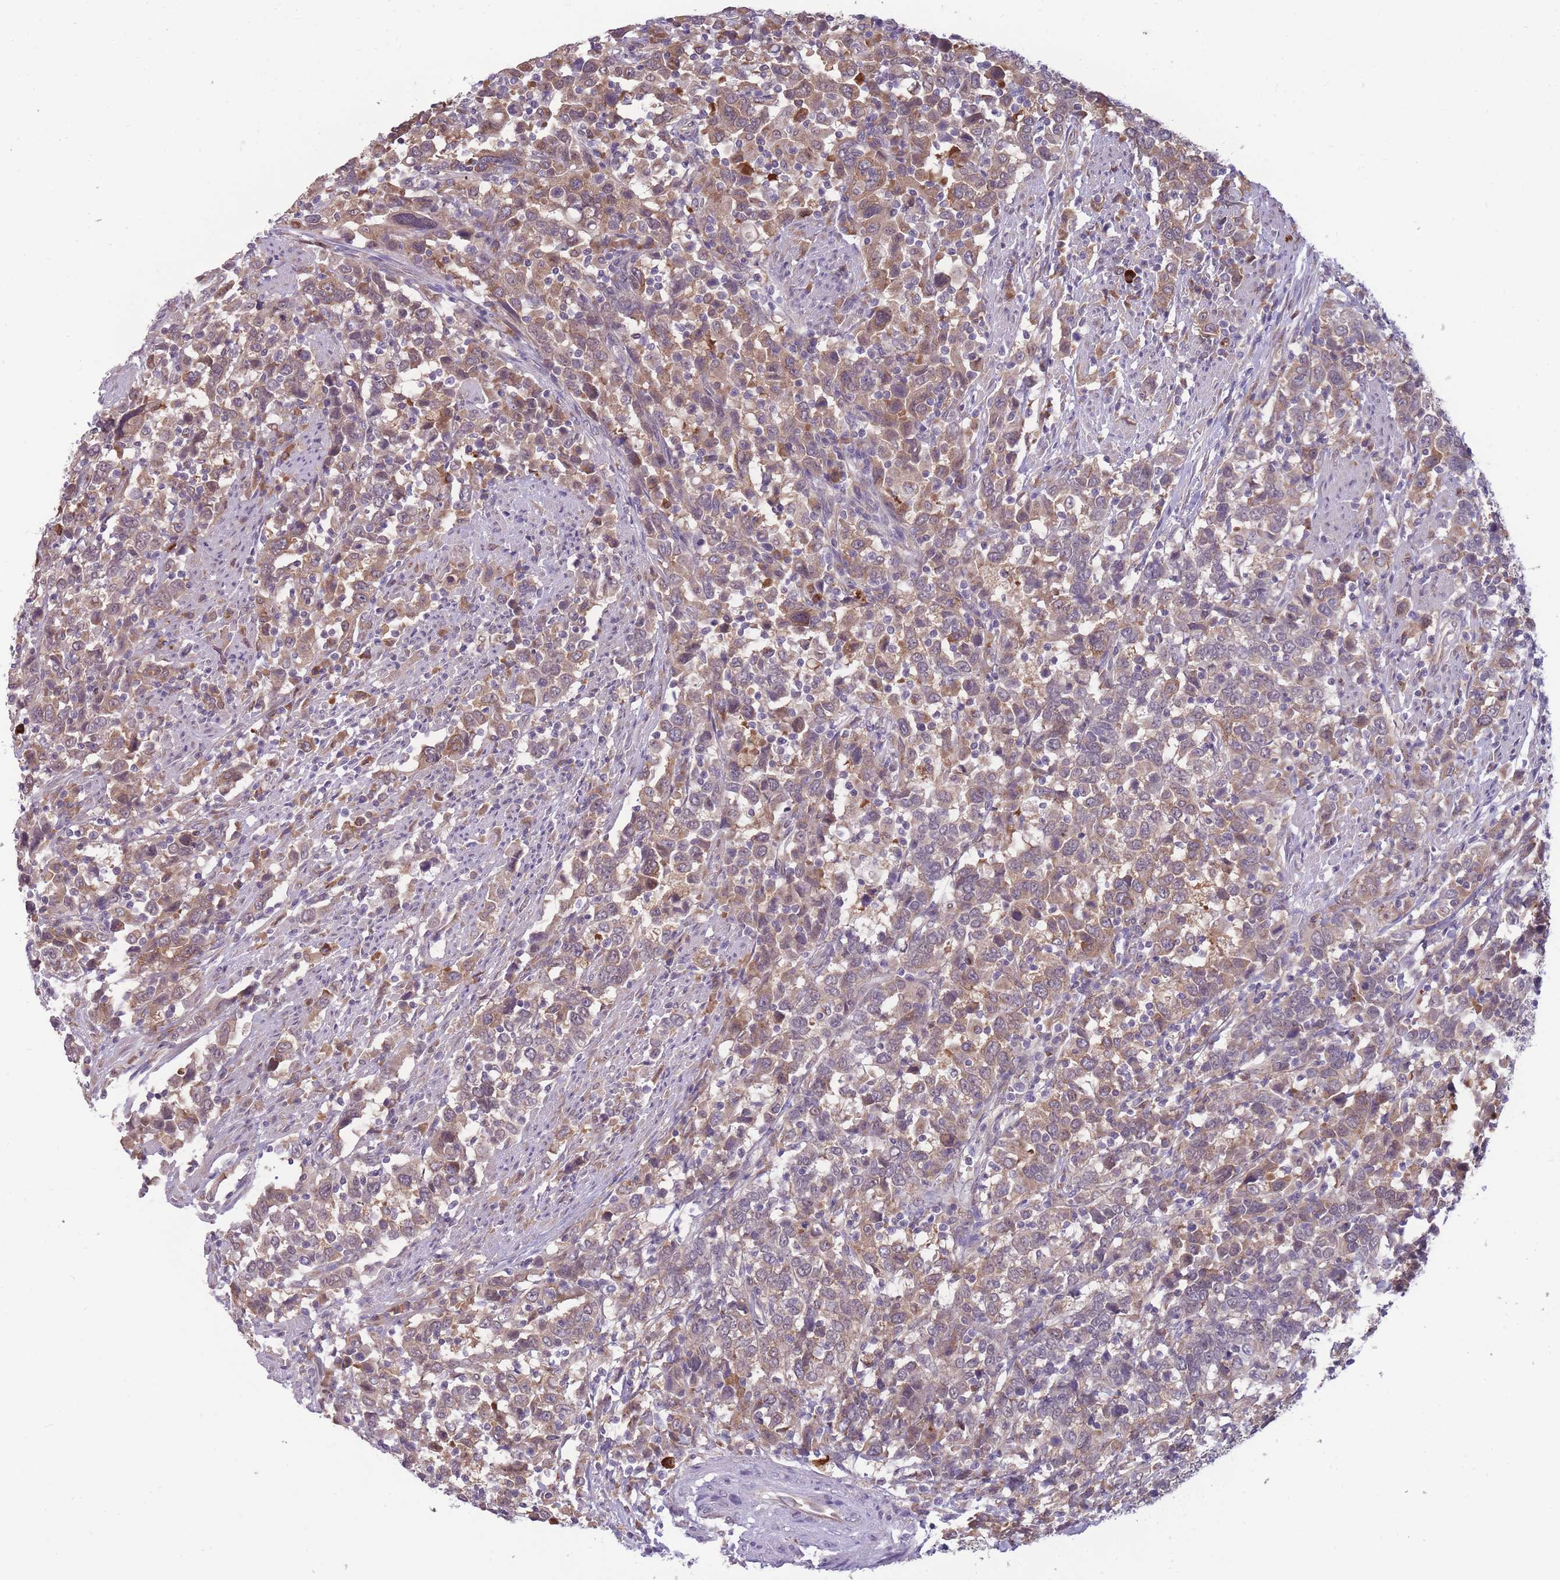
{"staining": {"intensity": "moderate", "quantity": ">75%", "location": "cytoplasmic/membranous"}, "tissue": "urothelial cancer", "cell_type": "Tumor cells", "image_type": "cancer", "snomed": [{"axis": "morphology", "description": "Urothelial carcinoma, High grade"}, {"axis": "topography", "description": "Urinary bladder"}], "caption": "Approximately >75% of tumor cells in human urothelial cancer show moderate cytoplasmic/membranous protein expression as visualized by brown immunohistochemical staining.", "gene": "TMEM121", "patient": {"sex": "male", "age": 61}}